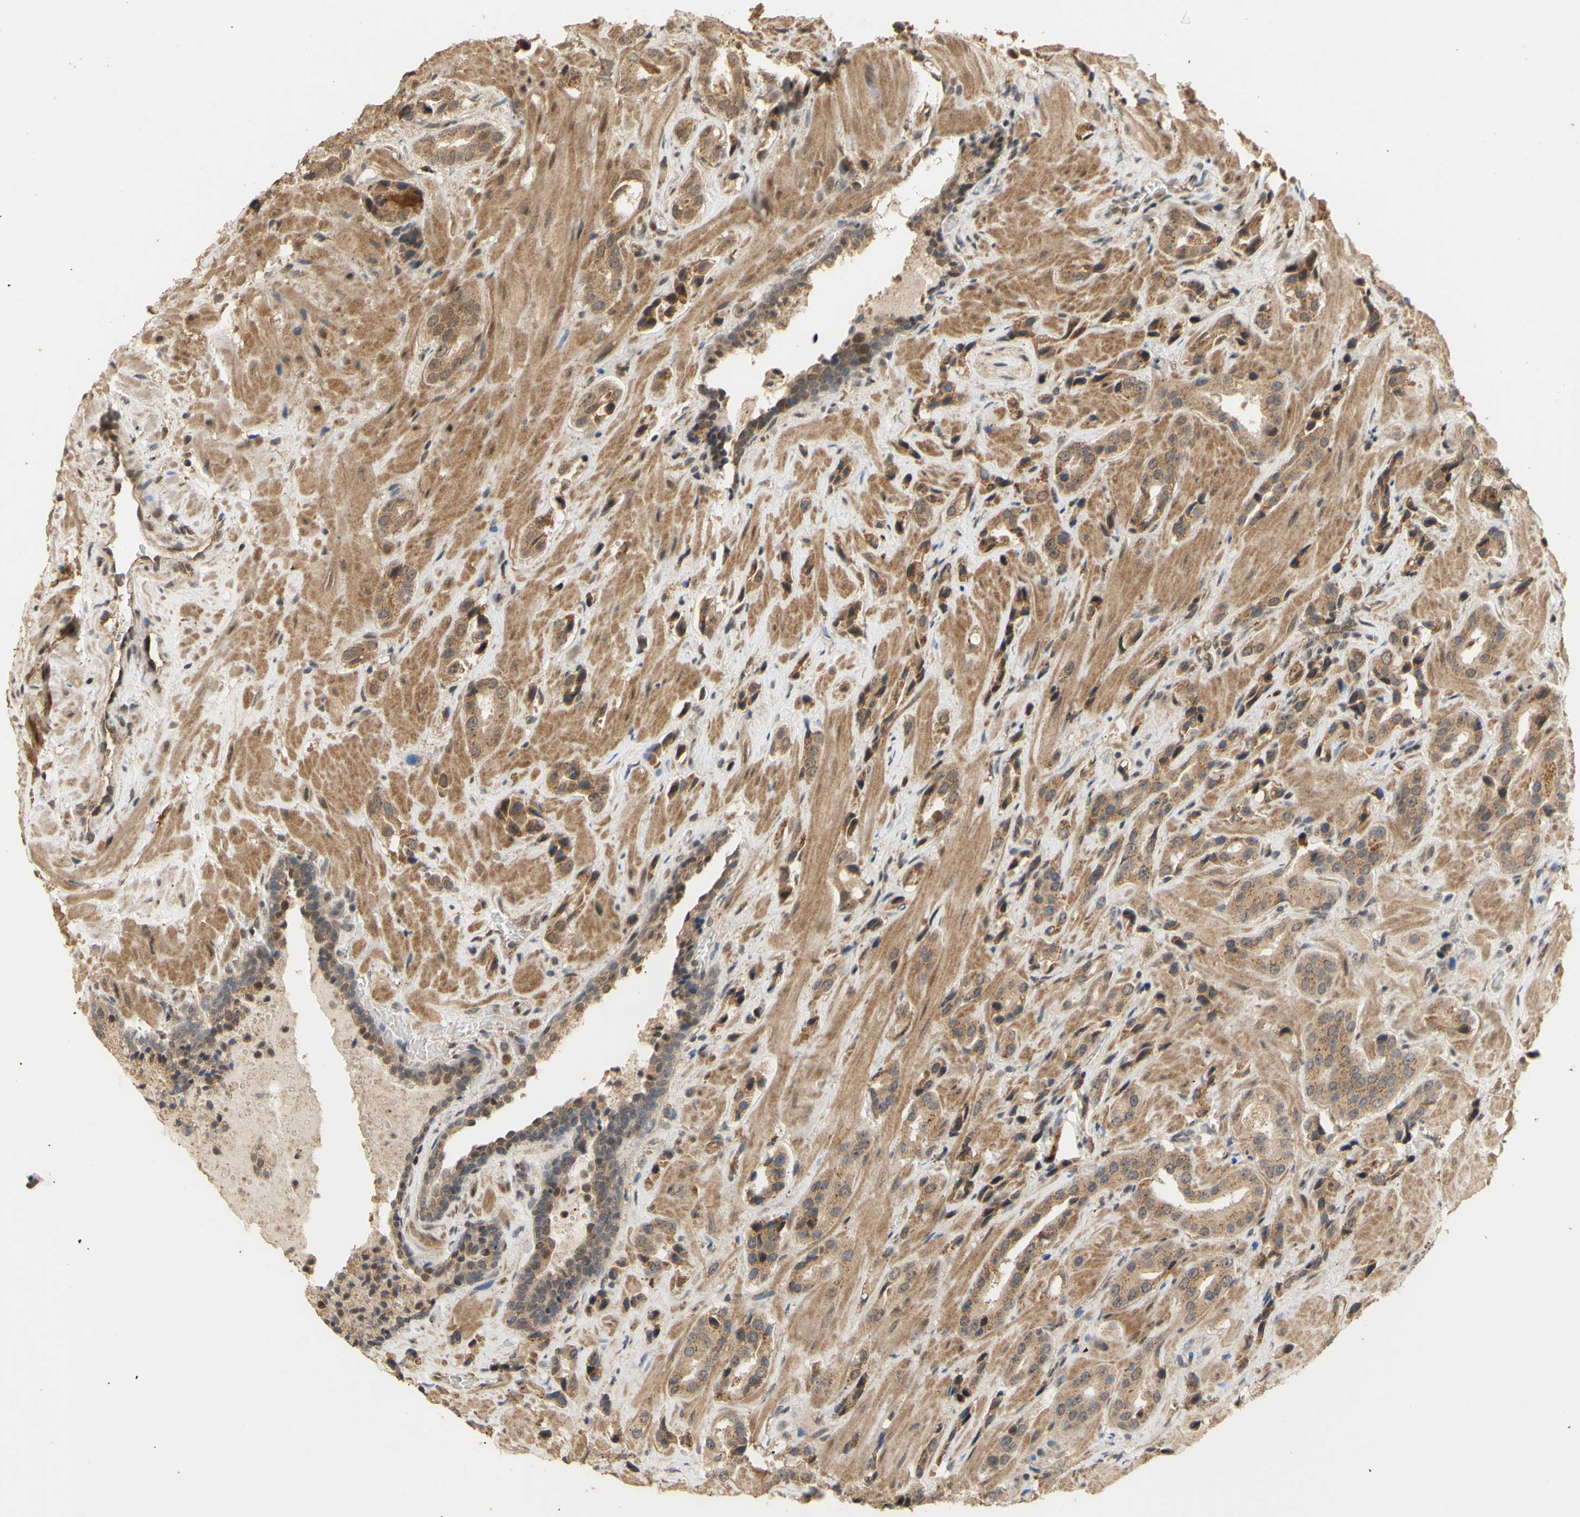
{"staining": {"intensity": "moderate", "quantity": ">75%", "location": "cytoplasmic/membranous"}, "tissue": "prostate cancer", "cell_type": "Tumor cells", "image_type": "cancer", "snomed": [{"axis": "morphology", "description": "Adenocarcinoma, High grade"}, {"axis": "topography", "description": "Prostate"}], "caption": "Immunohistochemistry (IHC) of human prostate cancer (high-grade adenocarcinoma) displays medium levels of moderate cytoplasmic/membranous positivity in approximately >75% of tumor cells.", "gene": "GTF2E2", "patient": {"sex": "male", "age": 64}}